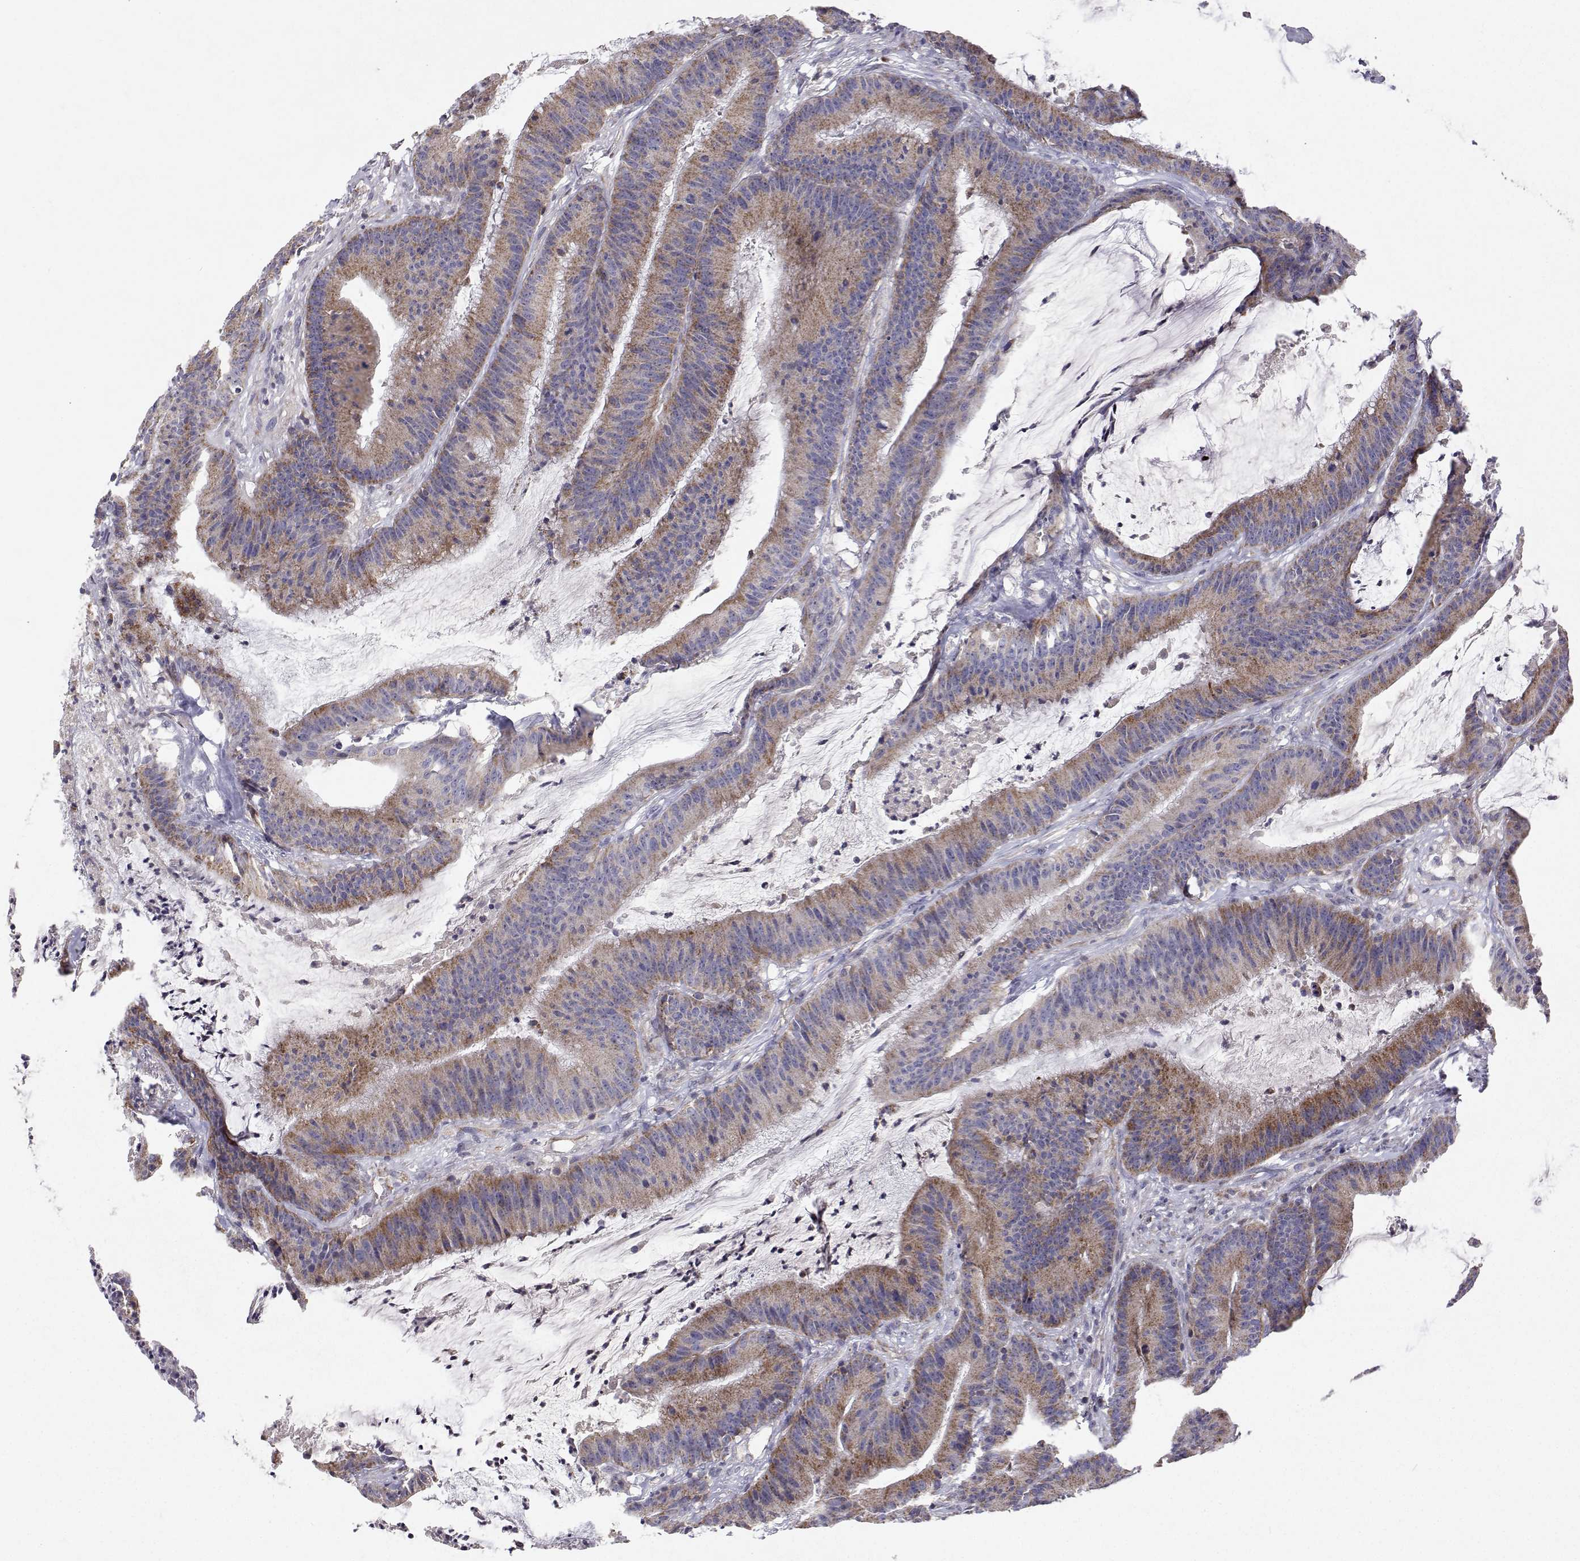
{"staining": {"intensity": "moderate", "quantity": ">75%", "location": "cytoplasmic/membranous"}, "tissue": "colorectal cancer", "cell_type": "Tumor cells", "image_type": "cancer", "snomed": [{"axis": "morphology", "description": "Adenocarcinoma, NOS"}, {"axis": "topography", "description": "Colon"}], "caption": "The immunohistochemical stain labels moderate cytoplasmic/membranous expression in tumor cells of adenocarcinoma (colorectal) tissue.", "gene": "MRPL3", "patient": {"sex": "female", "age": 78}}